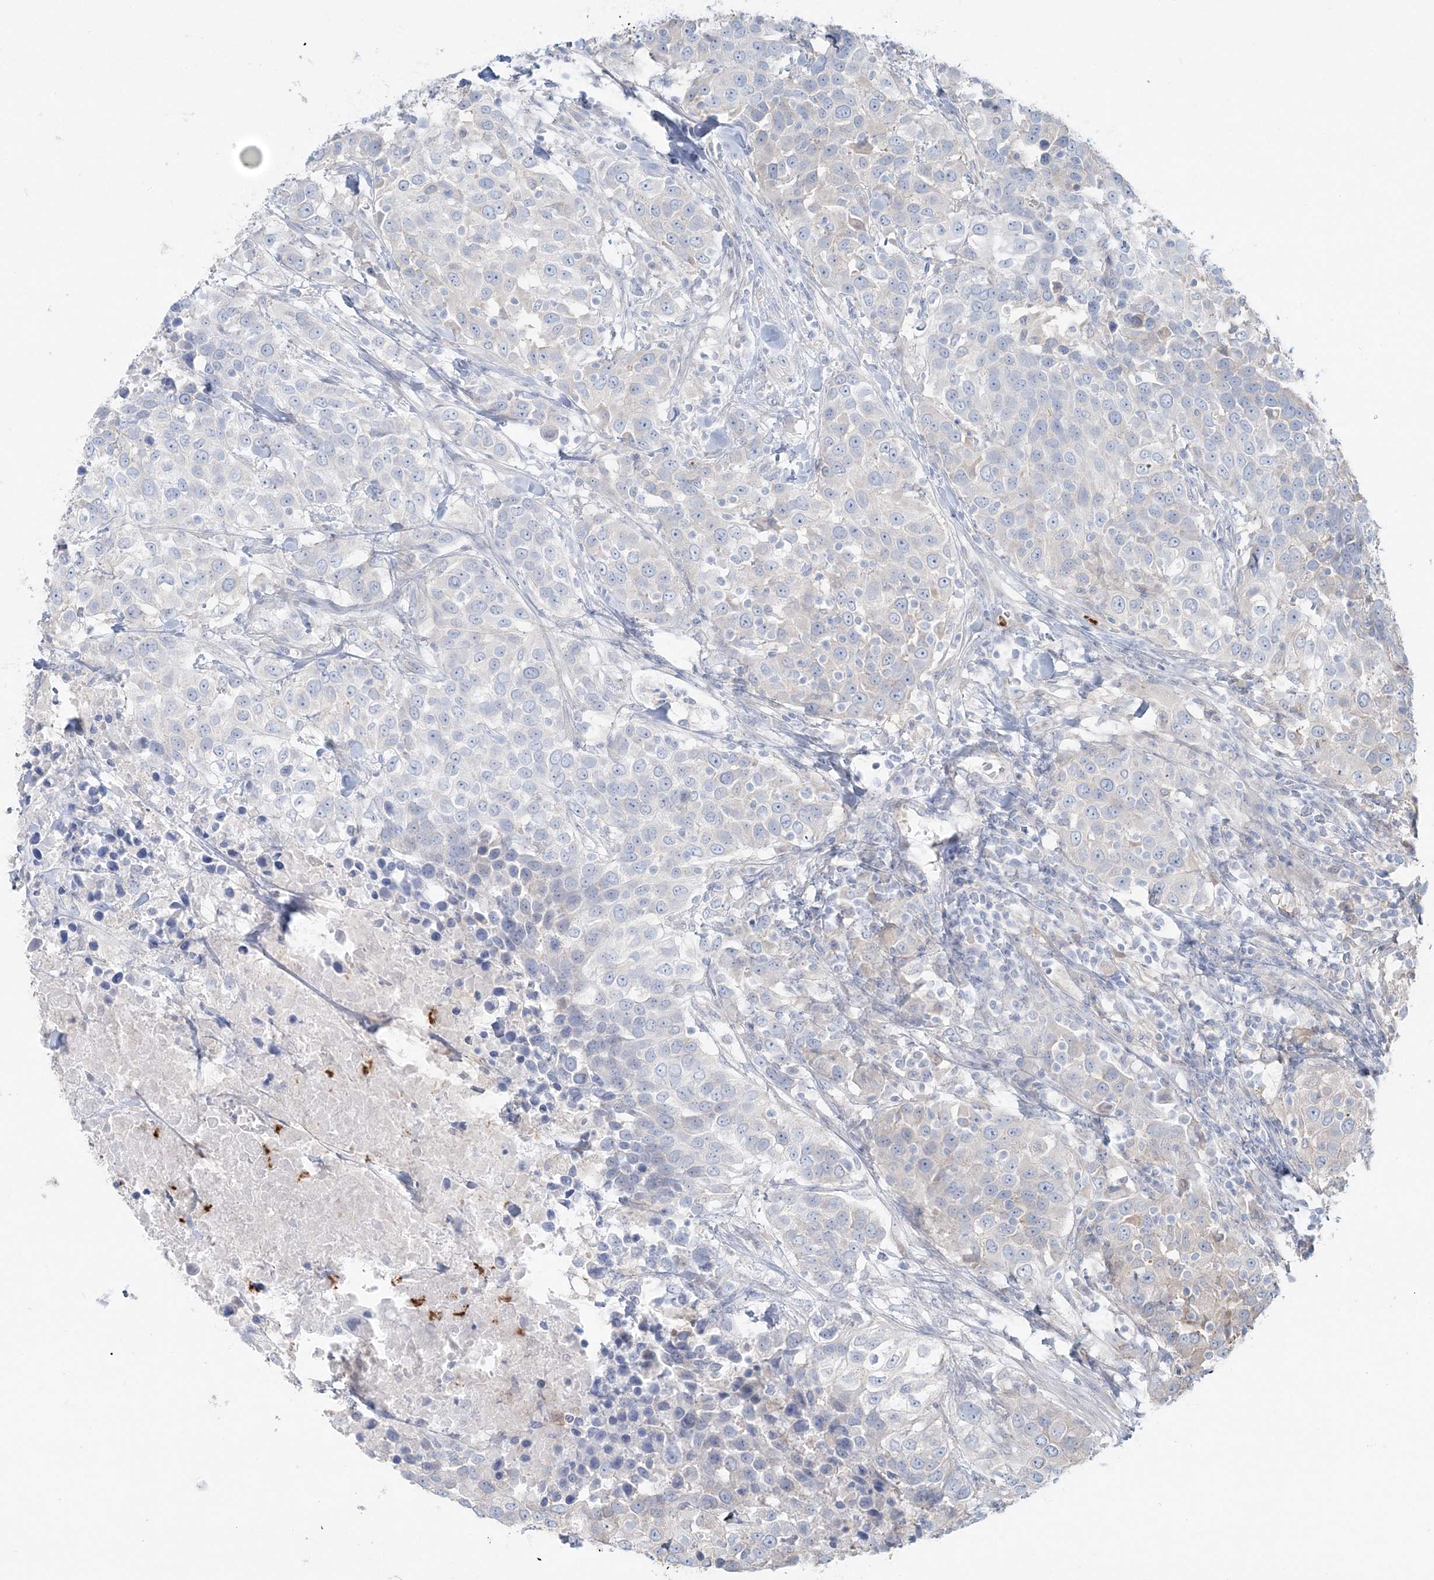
{"staining": {"intensity": "negative", "quantity": "none", "location": "none"}, "tissue": "urothelial cancer", "cell_type": "Tumor cells", "image_type": "cancer", "snomed": [{"axis": "morphology", "description": "Urothelial carcinoma, High grade"}, {"axis": "topography", "description": "Urinary bladder"}], "caption": "An image of human high-grade urothelial carcinoma is negative for staining in tumor cells.", "gene": "CCNJ", "patient": {"sex": "female", "age": 80}}